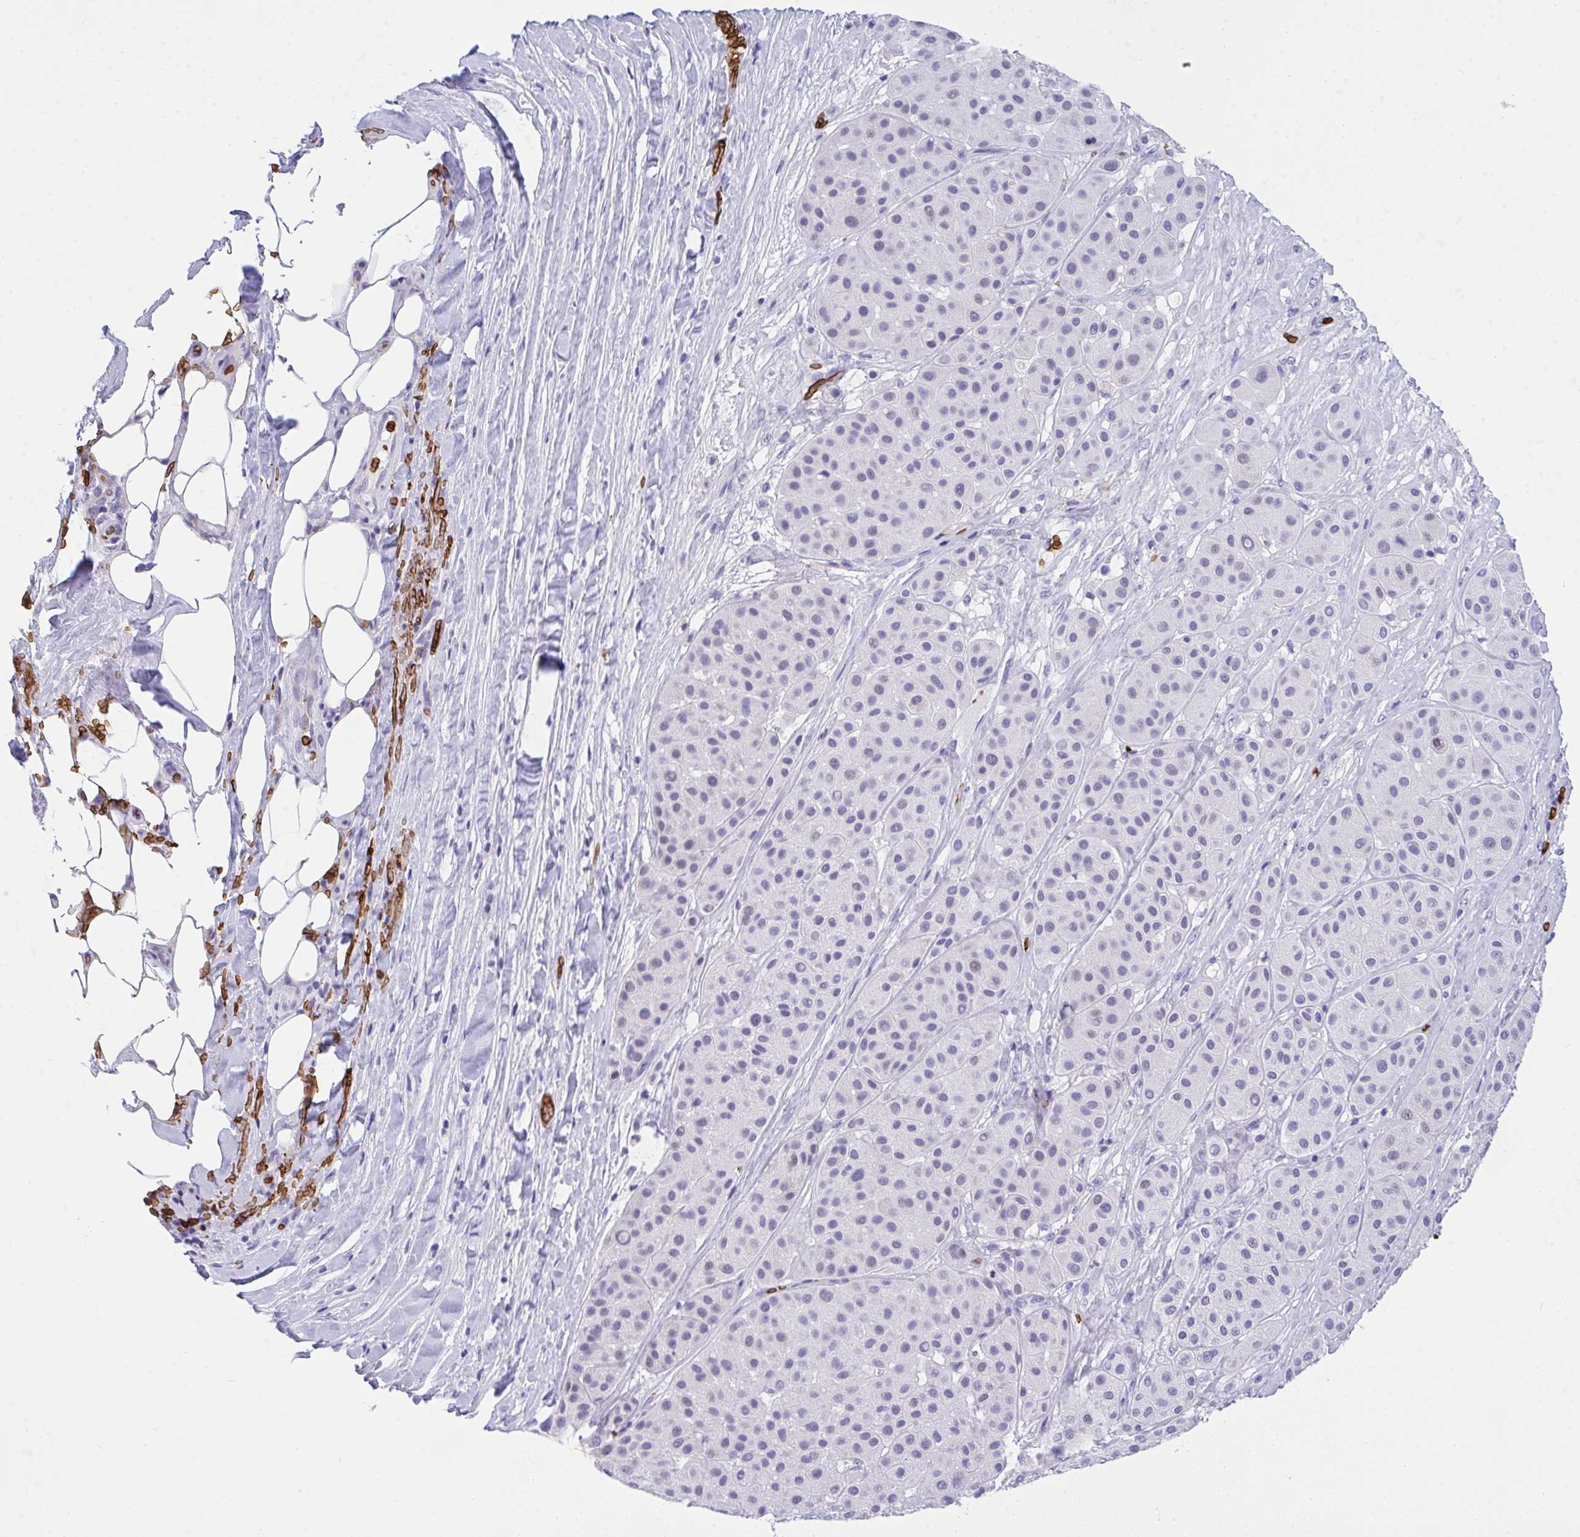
{"staining": {"intensity": "negative", "quantity": "none", "location": "none"}, "tissue": "melanoma", "cell_type": "Tumor cells", "image_type": "cancer", "snomed": [{"axis": "morphology", "description": "Malignant melanoma, Metastatic site"}, {"axis": "topography", "description": "Smooth muscle"}], "caption": "Human melanoma stained for a protein using IHC reveals no positivity in tumor cells.", "gene": "ANK1", "patient": {"sex": "male", "age": 41}}